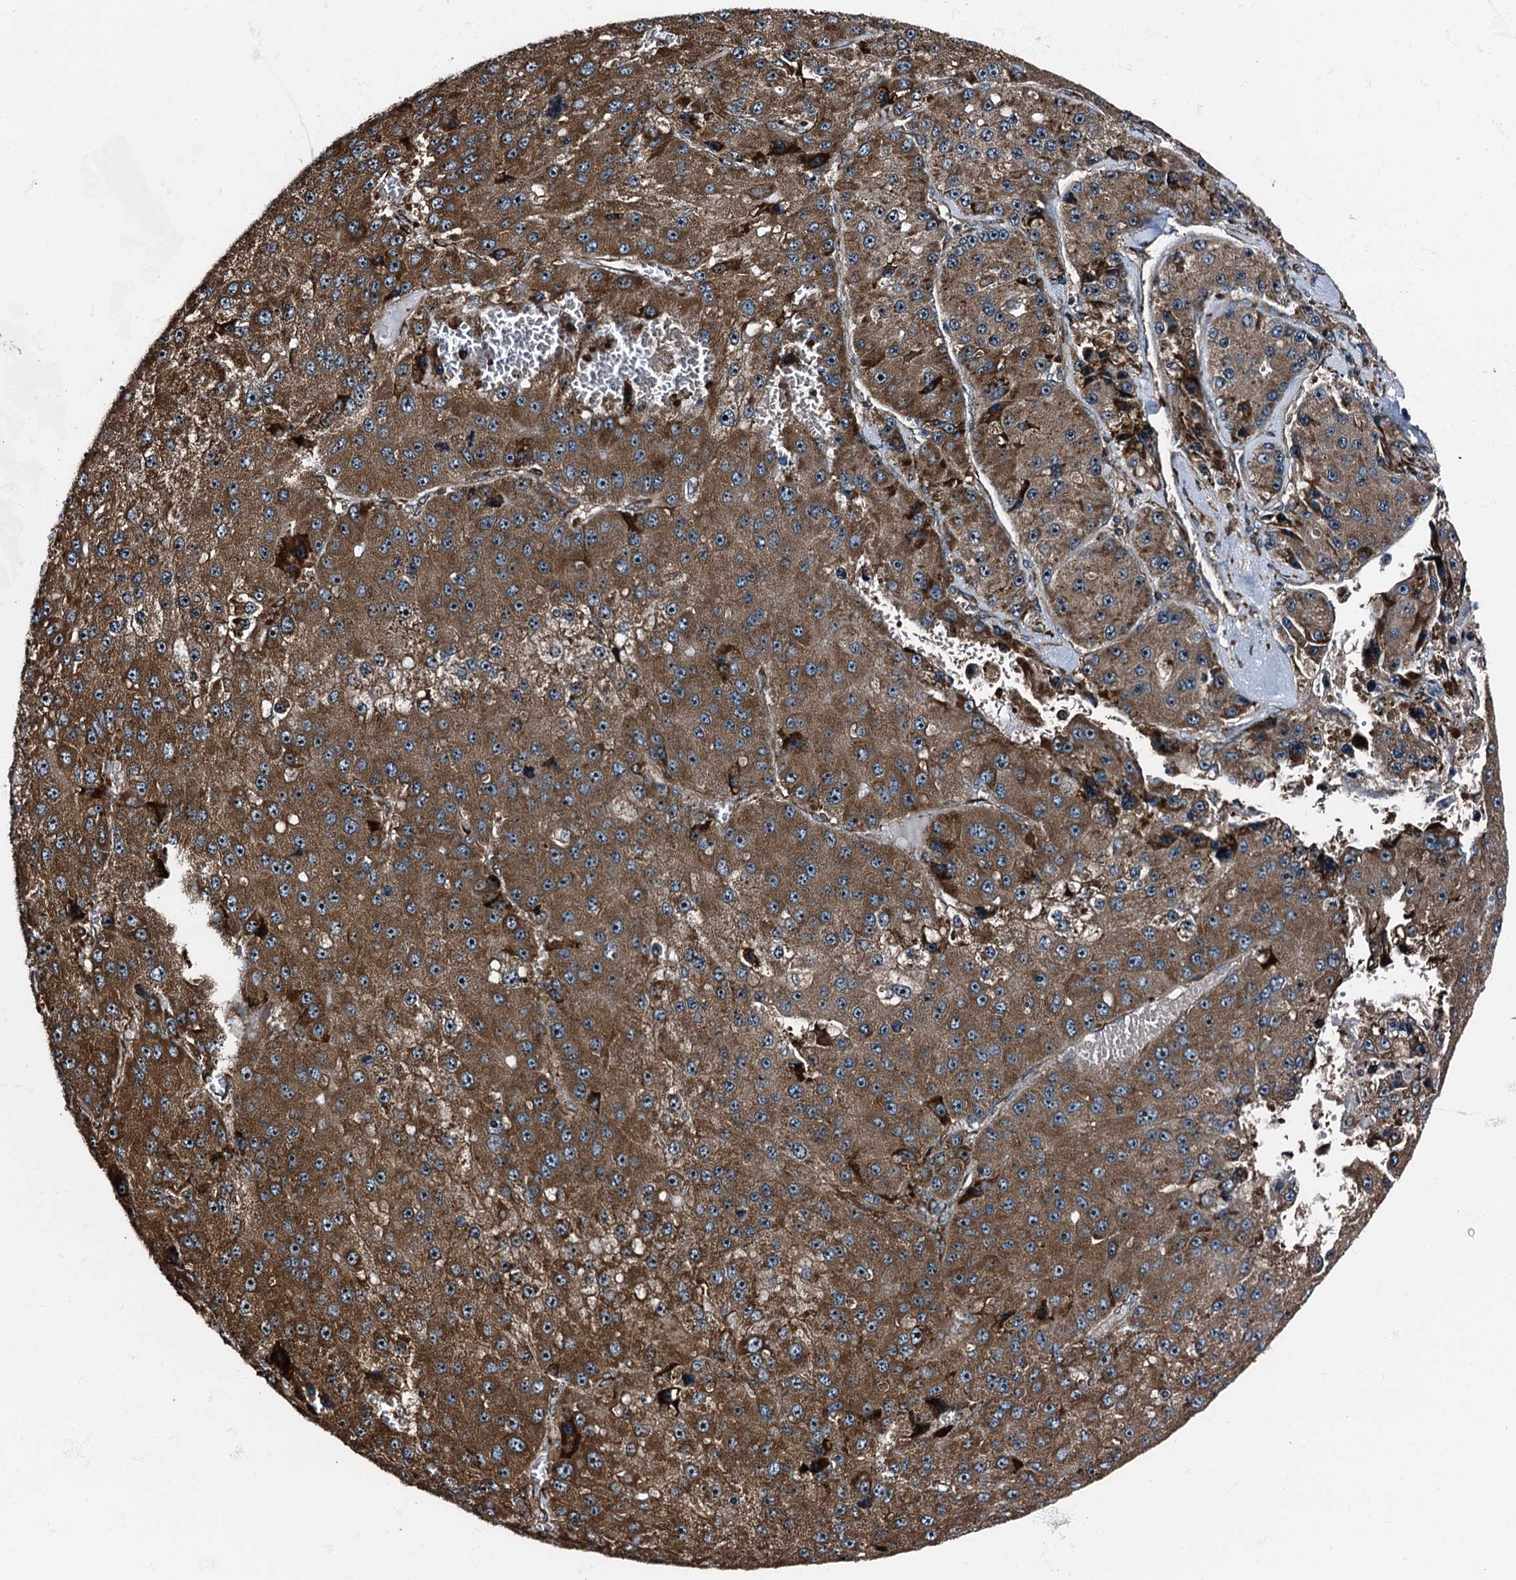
{"staining": {"intensity": "strong", "quantity": ">75%", "location": "cytoplasmic/membranous"}, "tissue": "liver cancer", "cell_type": "Tumor cells", "image_type": "cancer", "snomed": [{"axis": "morphology", "description": "Carcinoma, Hepatocellular, NOS"}, {"axis": "topography", "description": "Liver"}], "caption": "A brown stain highlights strong cytoplasmic/membranous staining of a protein in human hepatocellular carcinoma (liver) tumor cells.", "gene": "ATP2C1", "patient": {"sex": "female", "age": 73}}